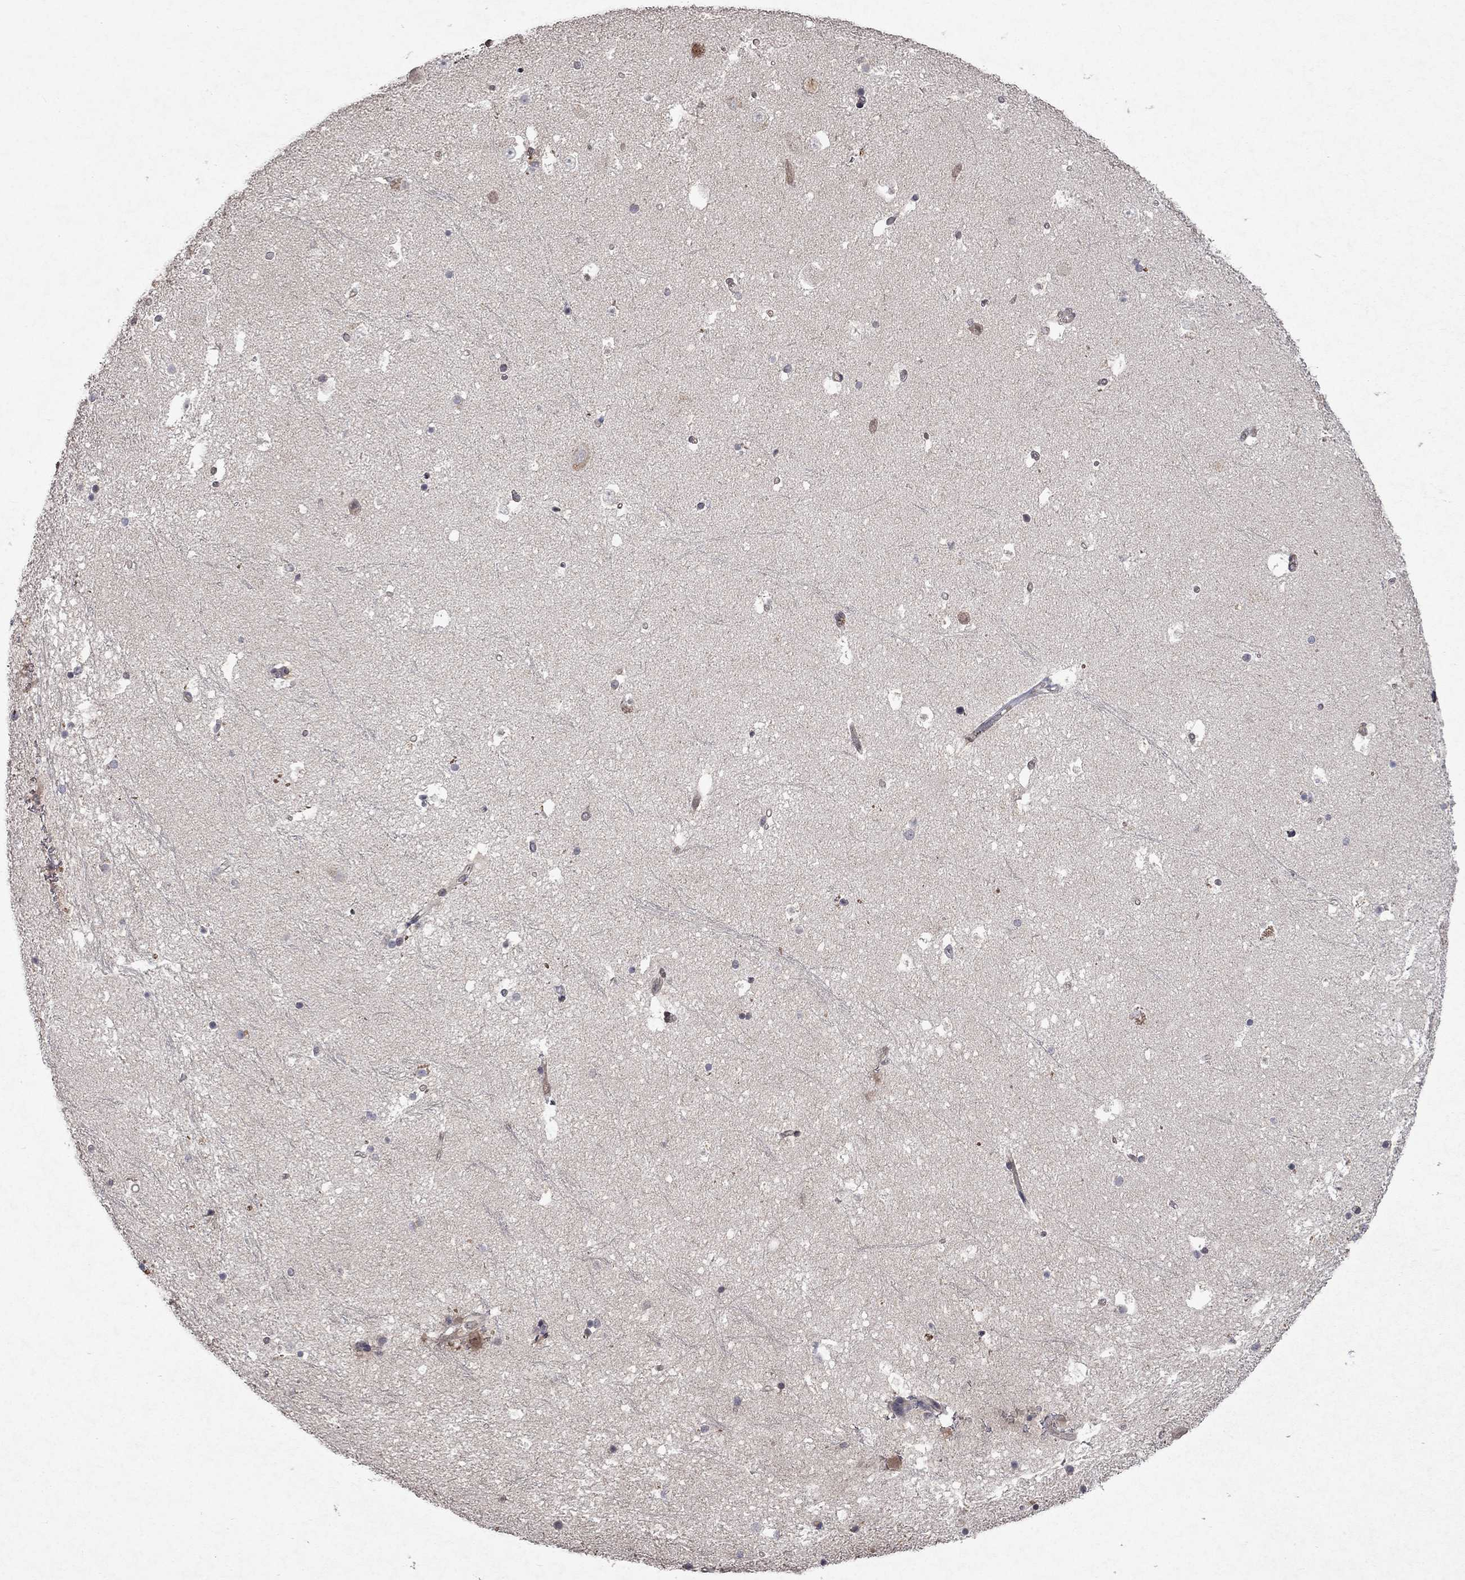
{"staining": {"intensity": "negative", "quantity": "none", "location": "none"}, "tissue": "hippocampus", "cell_type": "Glial cells", "image_type": "normal", "snomed": [{"axis": "morphology", "description": "Normal tissue, NOS"}, {"axis": "topography", "description": "Hippocampus"}], "caption": "Glial cells are negative for protein expression in normal human hippocampus. Brightfield microscopy of IHC stained with DAB (3,3'-diaminobenzidine) (brown) and hematoxylin (blue), captured at high magnification.", "gene": "TTC38", "patient": {"sex": "male", "age": 51}}